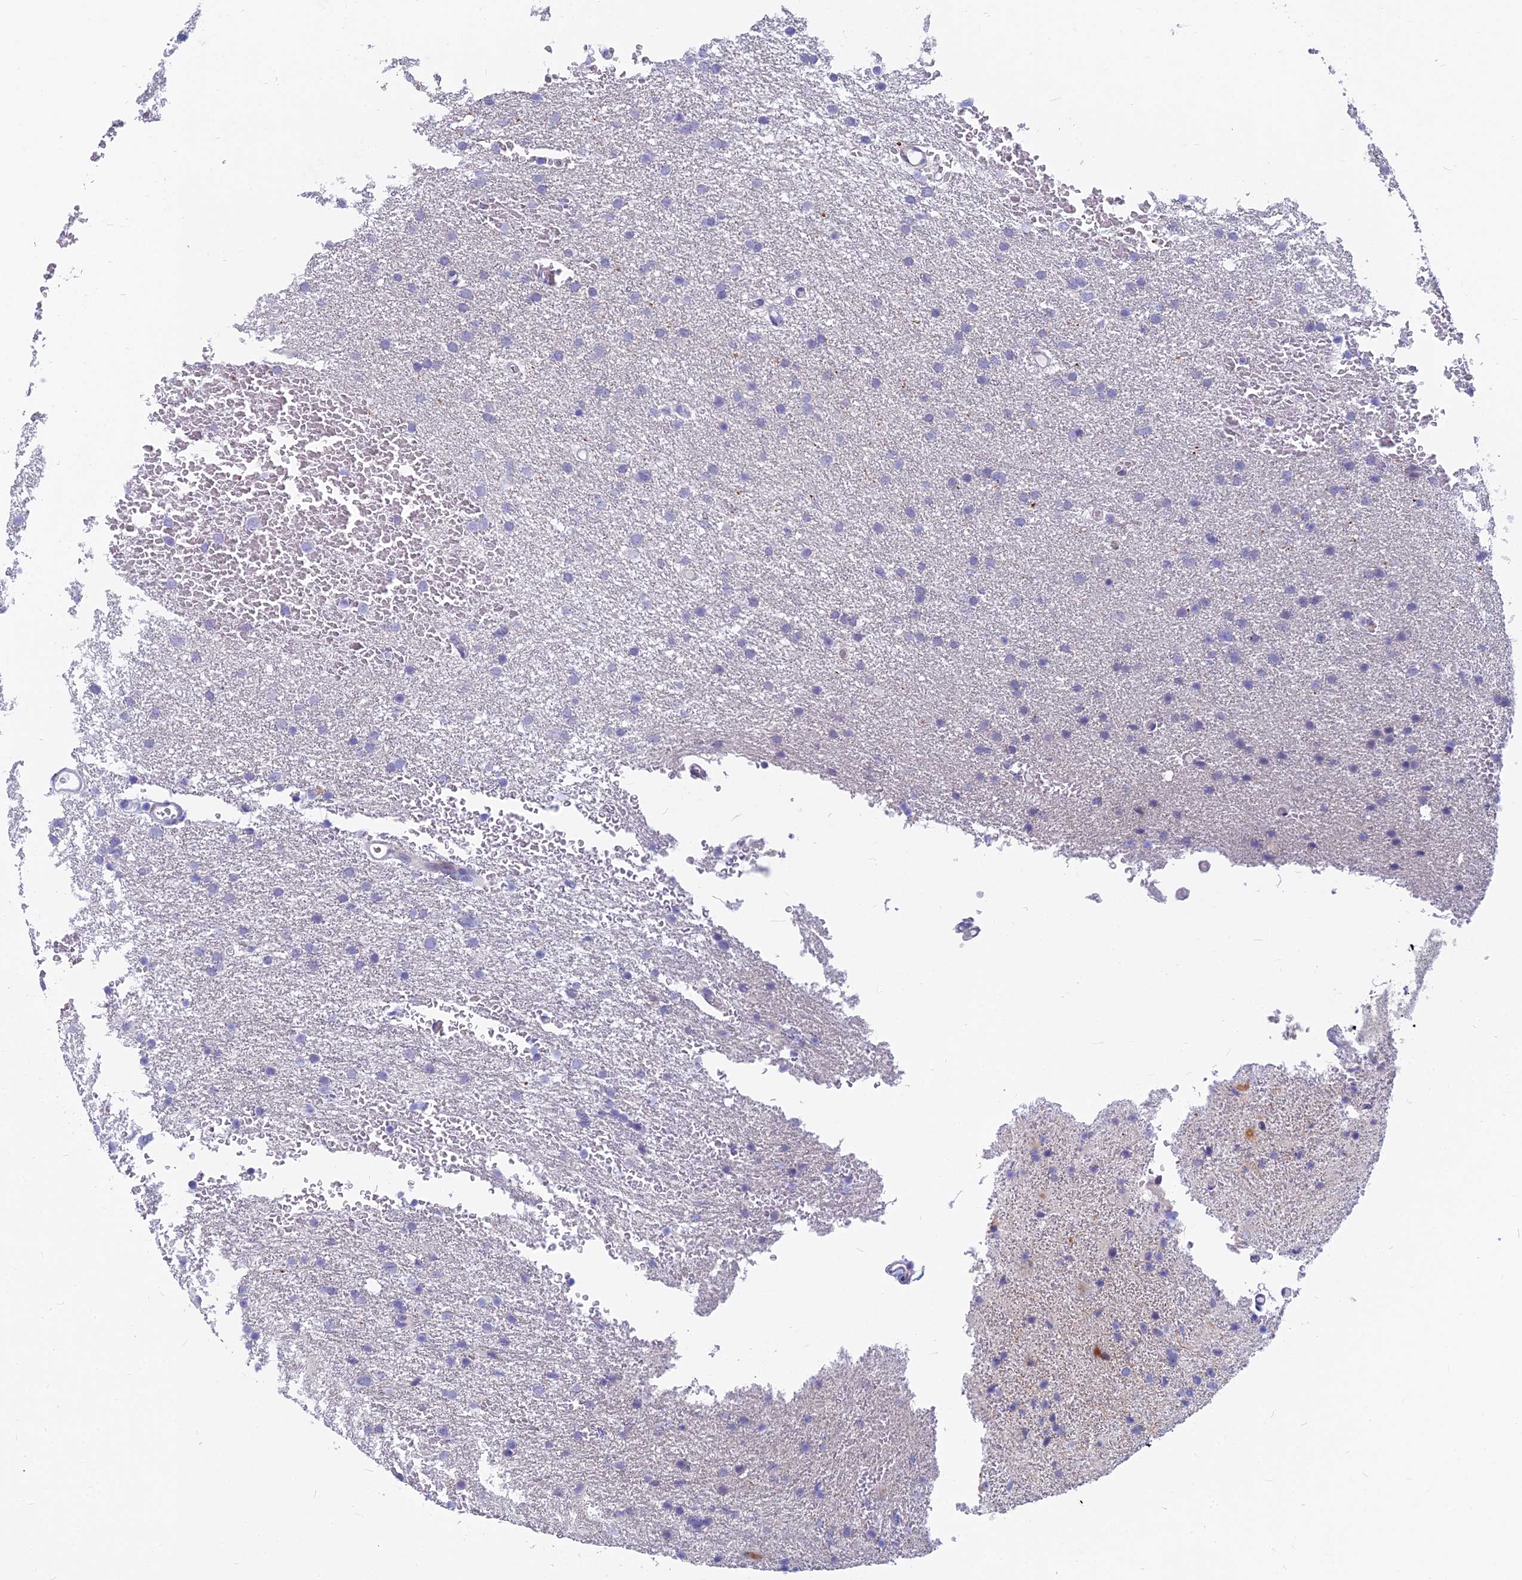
{"staining": {"intensity": "negative", "quantity": "none", "location": "none"}, "tissue": "glioma", "cell_type": "Tumor cells", "image_type": "cancer", "snomed": [{"axis": "morphology", "description": "Glioma, malignant, High grade"}, {"axis": "topography", "description": "Cerebral cortex"}], "caption": "Immunohistochemistry (IHC) micrograph of human glioma stained for a protein (brown), which shows no positivity in tumor cells.", "gene": "MYBPC2", "patient": {"sex": "female", "age": 36}}